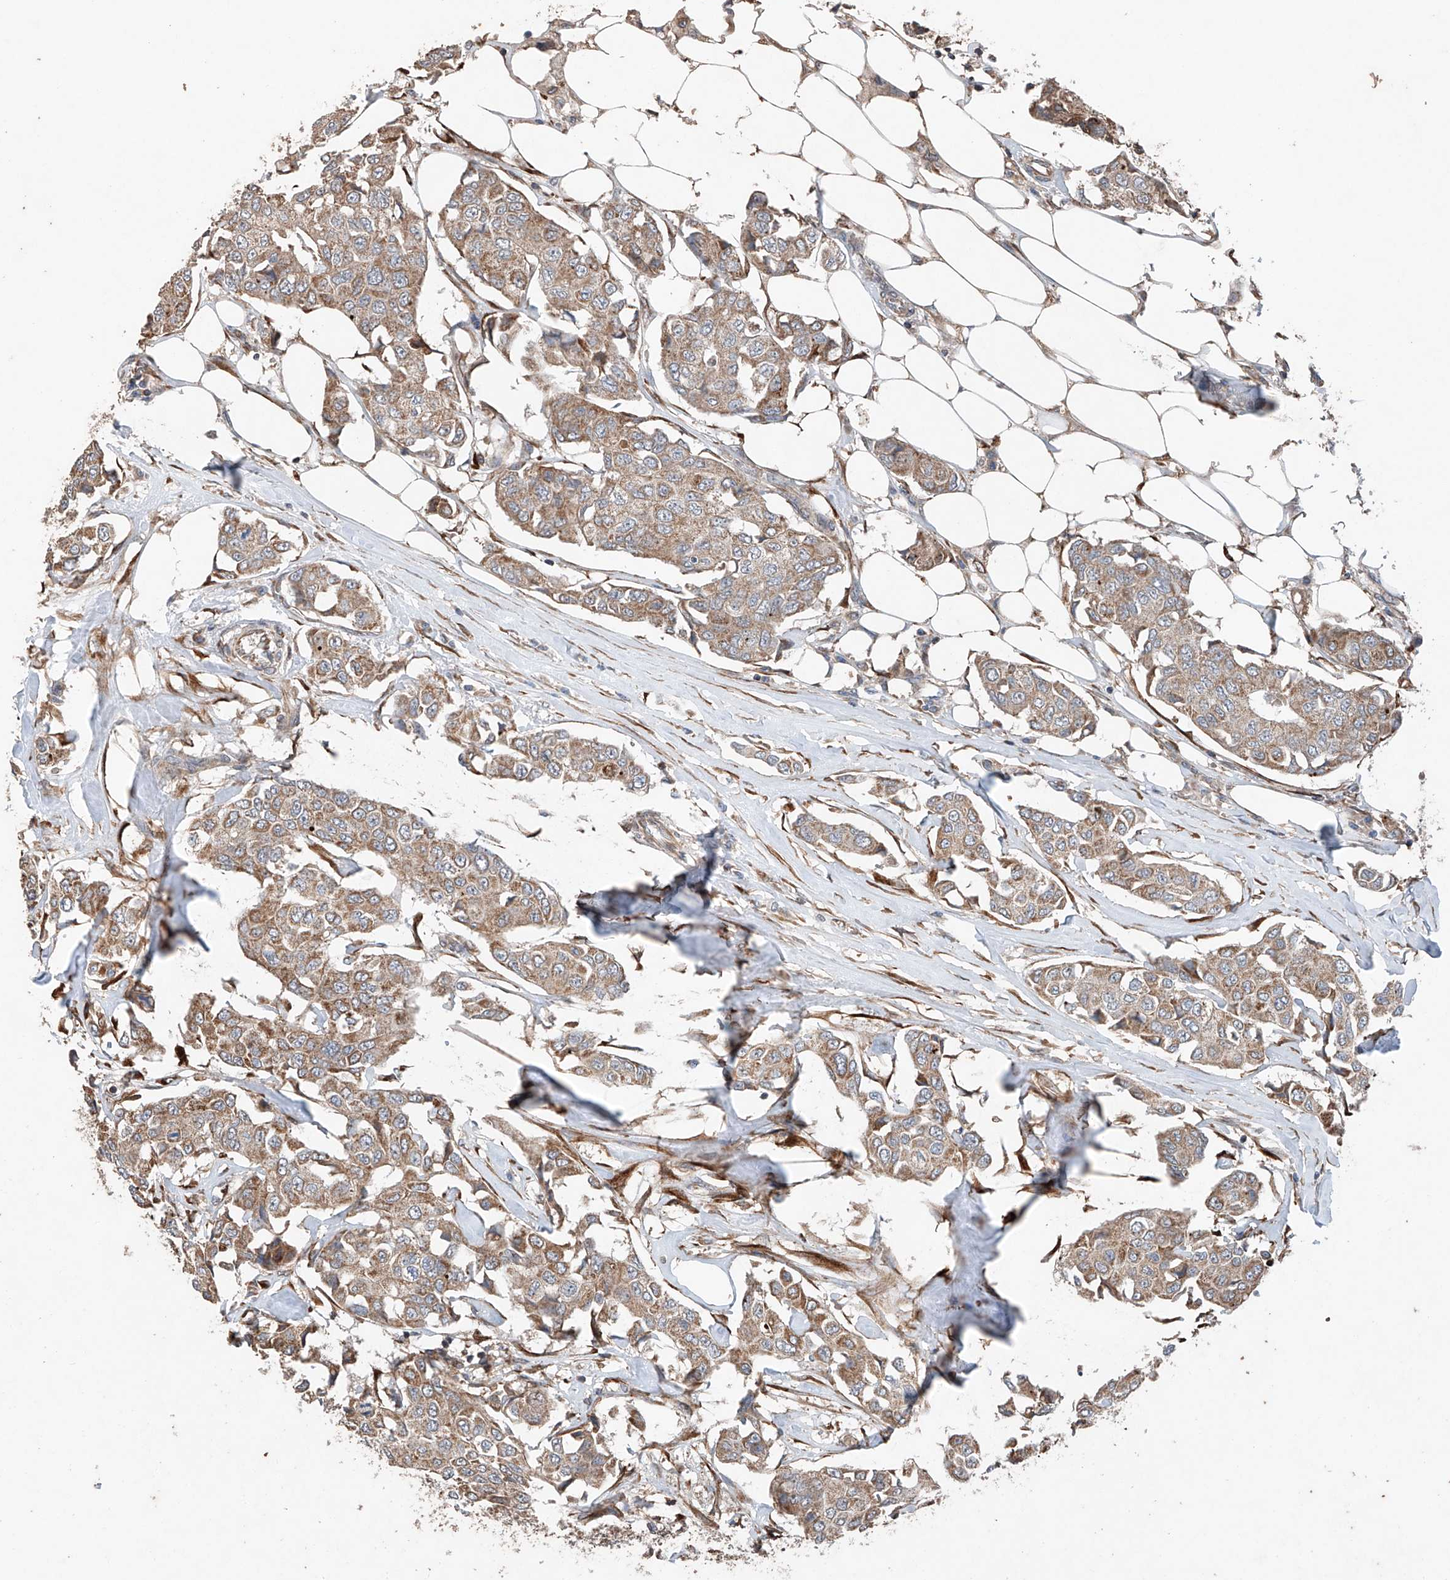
{"staining": {"intensity": "moderate", "quantity": ">75%", "location": "cytoplasmic/membranous"}, "tissue": "breast cancer", "cell_type": "Tumor cells", "image_type": "cancer", "snomed": [{"axis": "morphology", "description": "Duct carcinoma"}, {"axis": "topography", "description": "Breast"}], "caption": "Human breast cancer stained for a protein (brown) exhibits moderate cytoplasmic/membranous positive positivity in approximately >75% of tumor cells.", "gene": "AP4B1", "patient": {"sex": "female", "age": 80}}